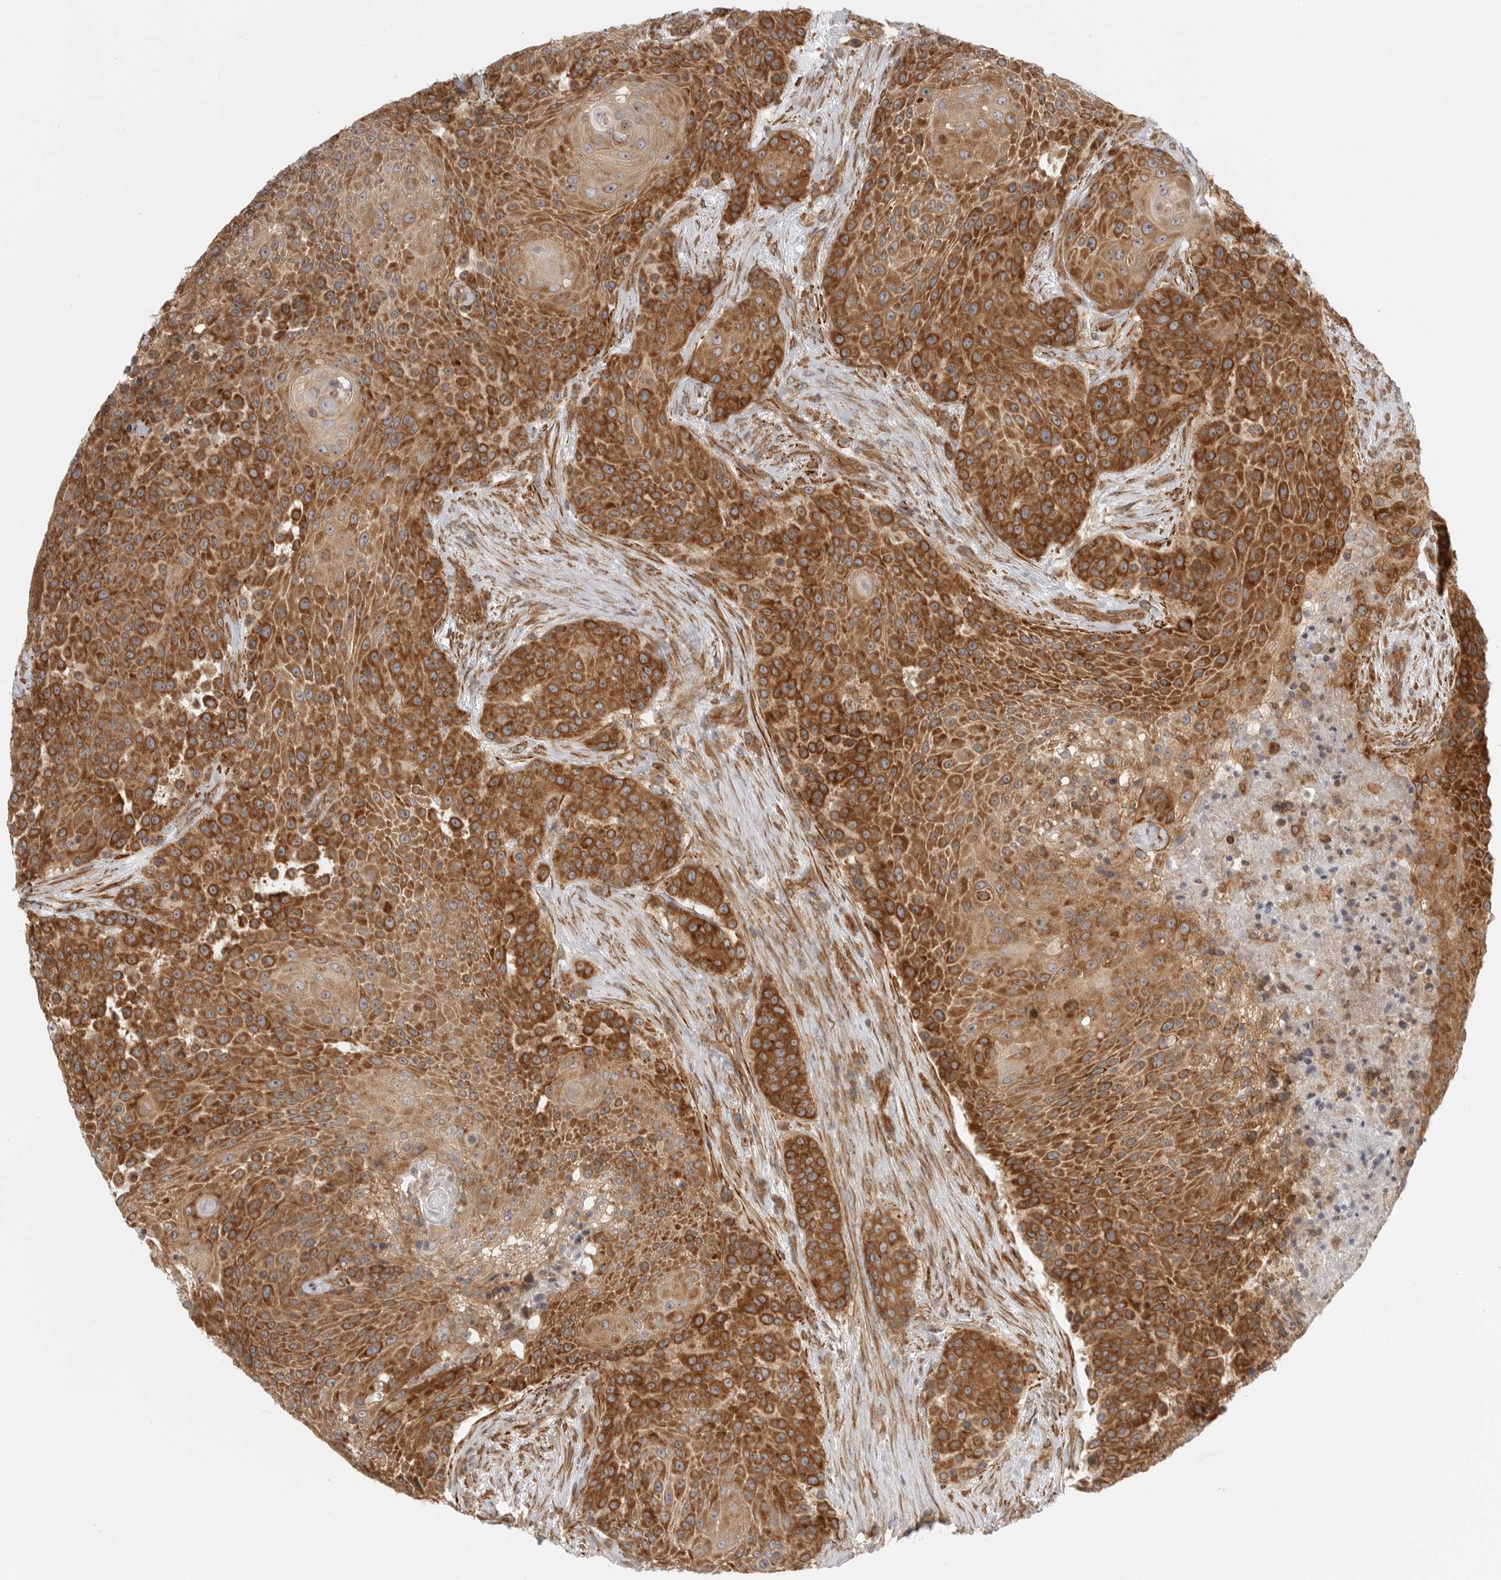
{"staining": {"intensity": "strong", "quantity": ">75%", "location": "cytoplasmic/membranous"}, "tissue": "urothelial cancer", "cell_type": "Tumor cells", "image_type": "cancer", "snomed": [{"axis": "morphology", "description": "Urothelial carcinoma, High grade"}, {"axis": "topography", "description": "Urinary bladder"}], "caption": "A high amount of strong cytoplasmic/membranous expression is seen in about >75% of tumor cells in urothelial cancer tissue. (DAB (3,3'-diaminobenzidine) IHC with brightfield microscopy, high magnification).", "gene": "CERS2", "patient": {"sex": "female", "age": 63}}